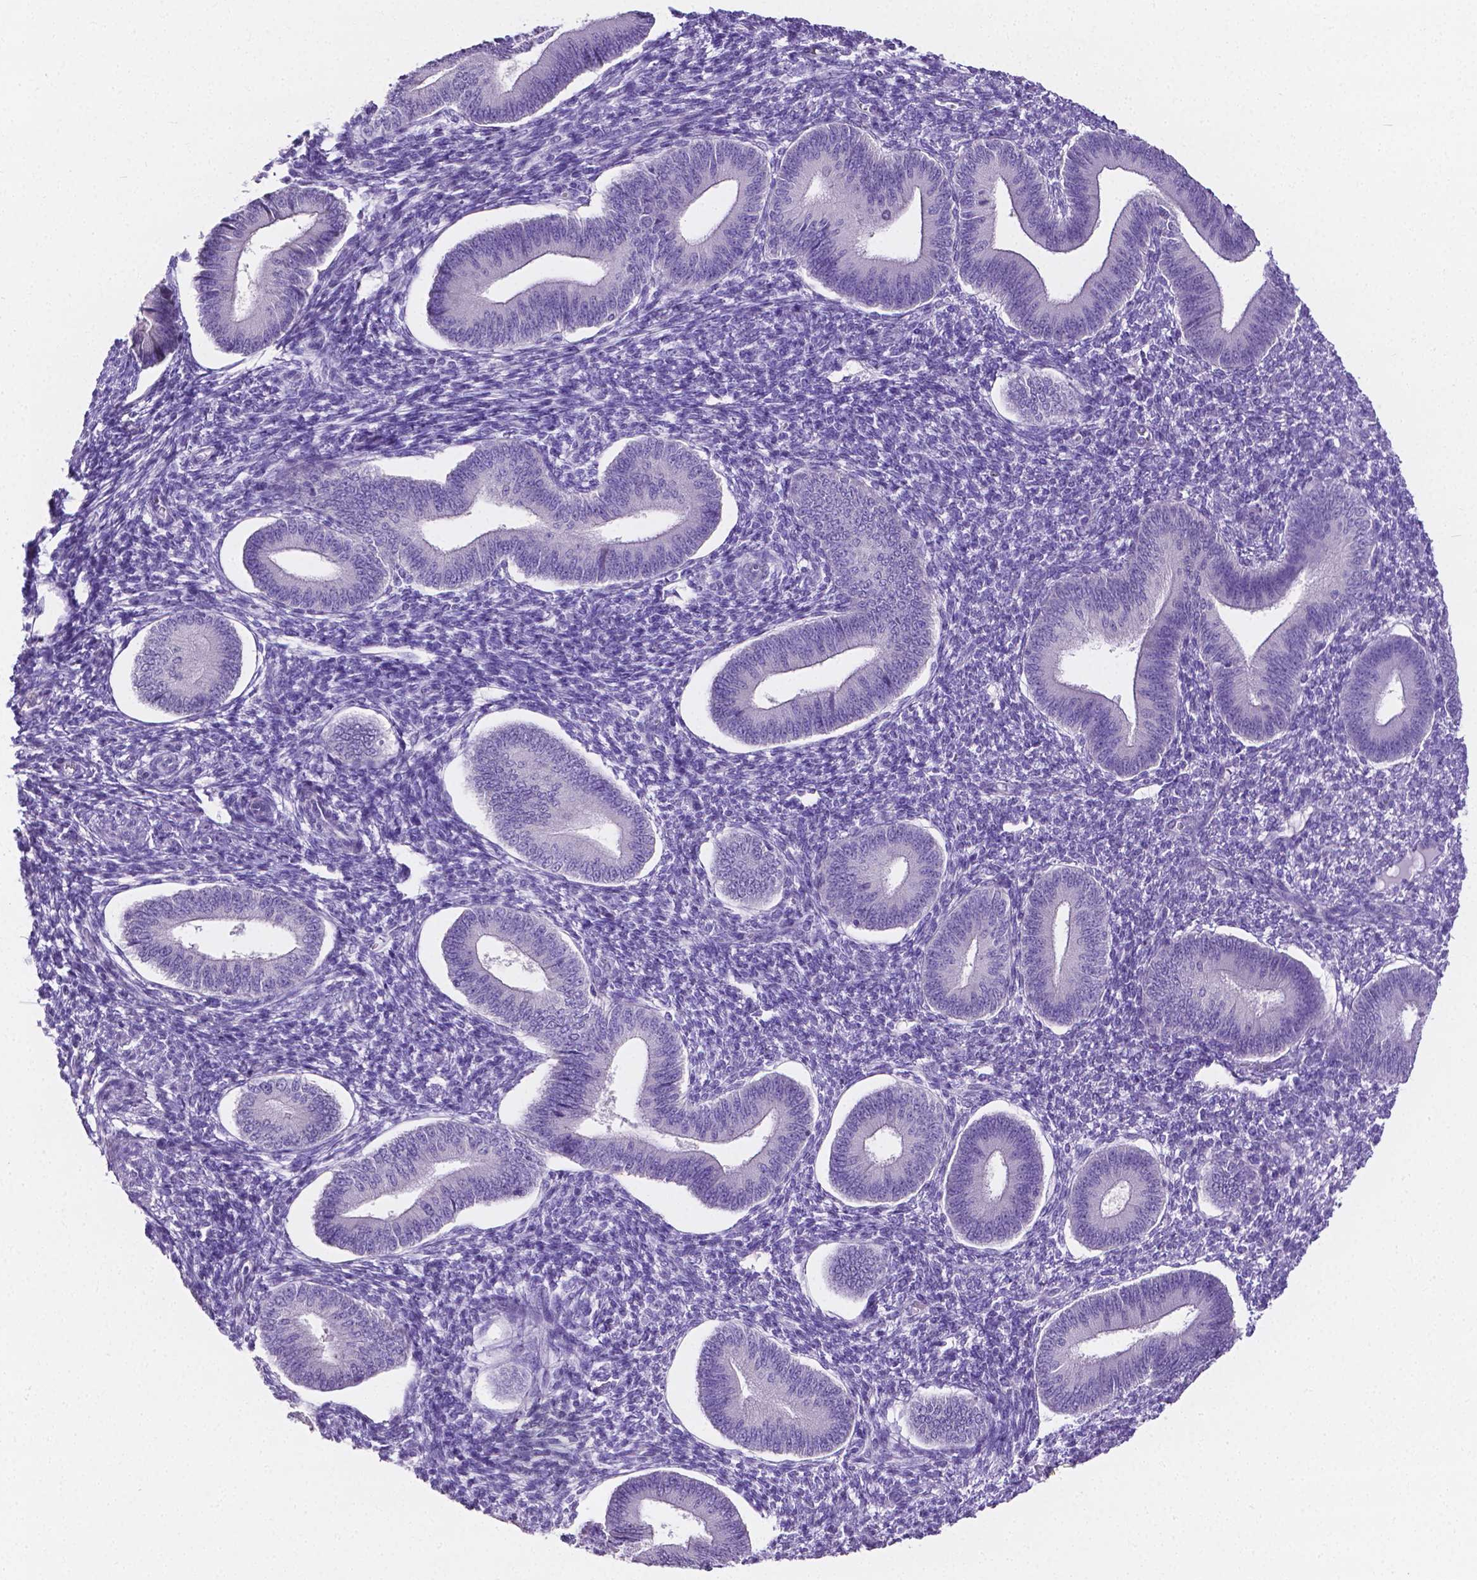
{"staining": {"intensity": "negative", "quantity": "none", "location": "none"}, "tissue": "endometrium", "cell_type": "Cells in endometrial stroma", "image_type": "normal", "snomed": [{"axis": "morphology", "description": "Normal tissue, NOS"}, {"axis": "topography", "description": "Endometrium"}], "caption": "This is an immunohistochemistry (IHC) photomicrograph of normal human endometrium. There is no positivity in cells in endometrial stroma.", "gene": "SLC22A2", "patient": {"sex": "female", "age": 42}}